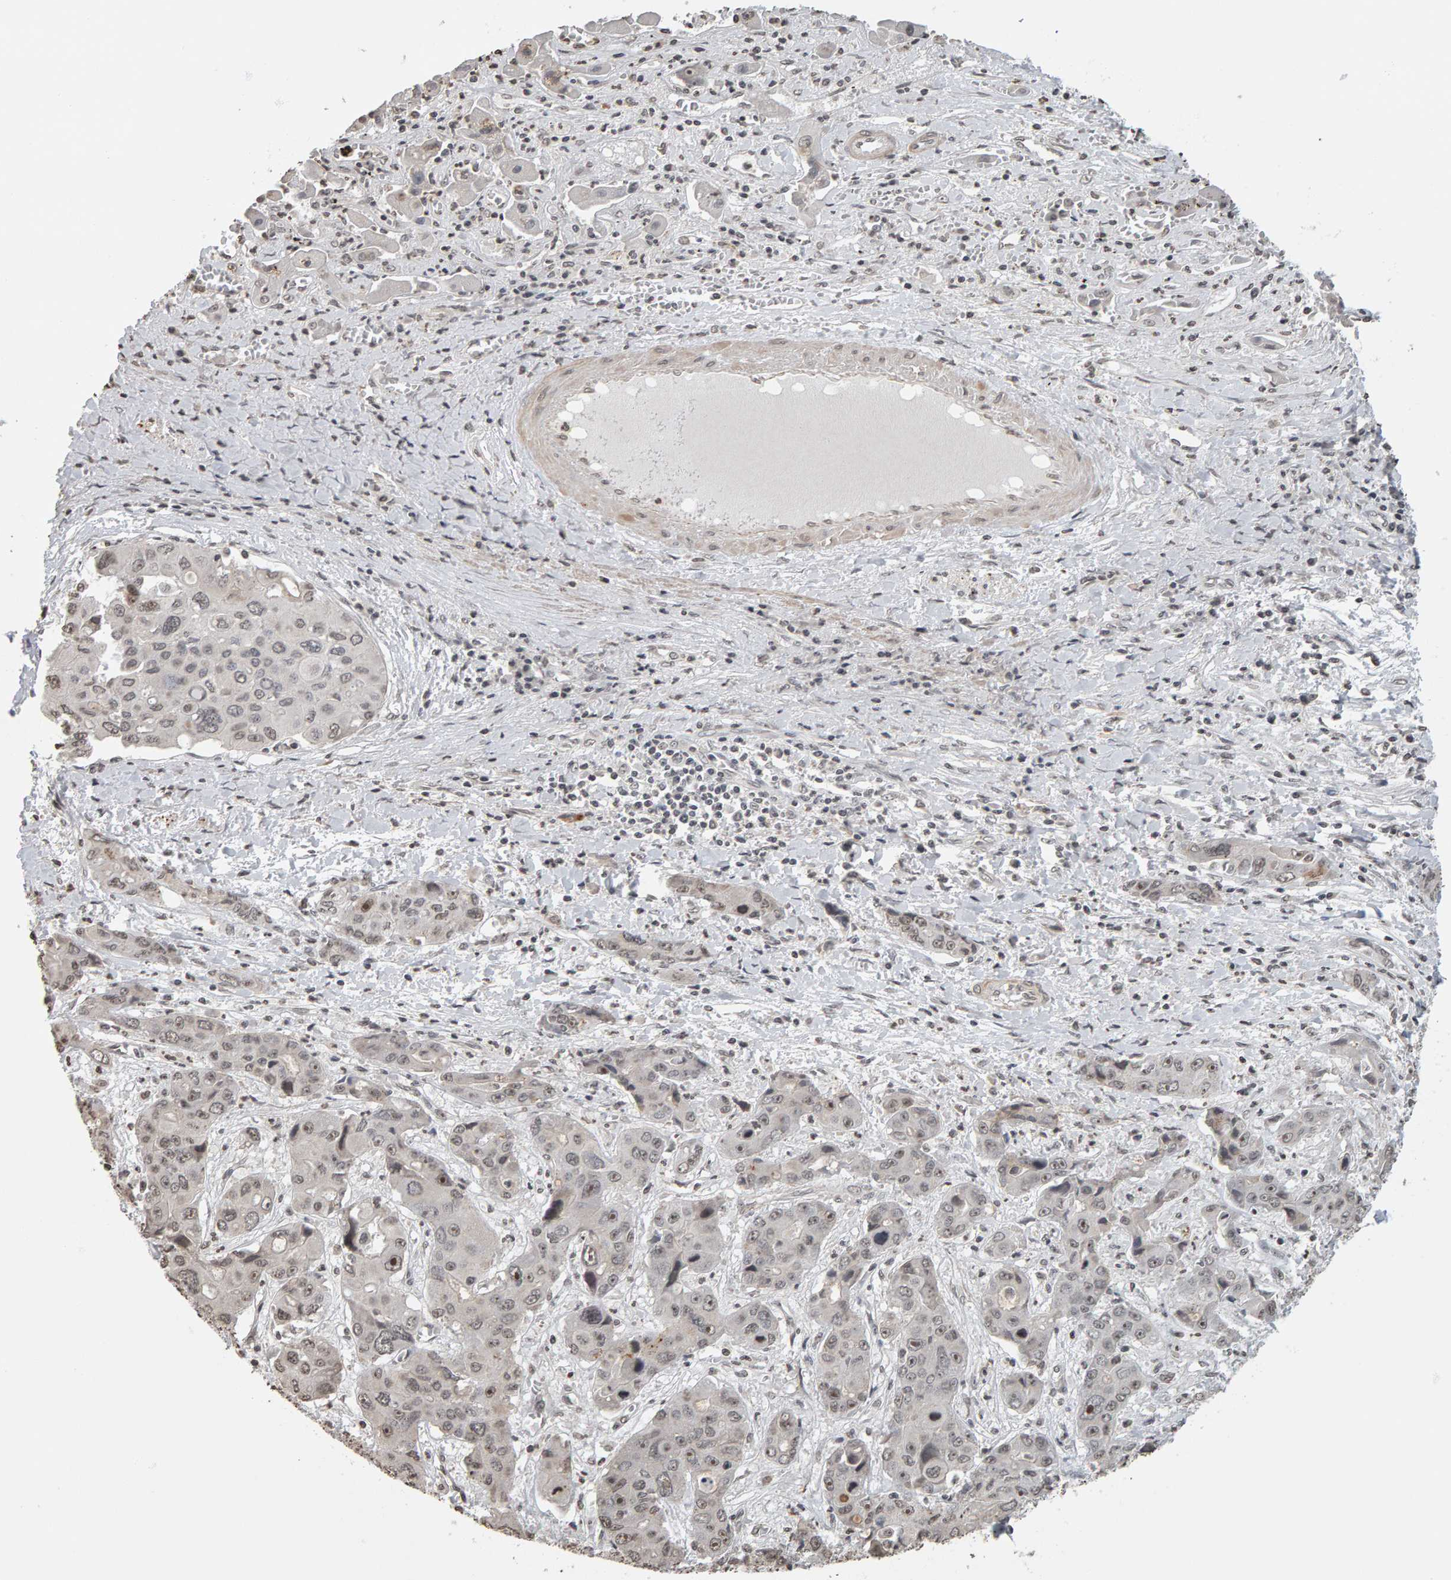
{"staining": {"intensity": "weak", "quantity": ">75%", "location": "nuclear"}, "tissue": "liver cancer", "cell_type": "Tumor cells", "image_type": "cancer", "snomed": [{"axis": "morphology", "description": "Cholangiocarcinoma"}, {"axis": "topography", "description": "Liver"}], "caption": "Liver cancer (cholangiocarcinoma) stained for a protein (brown) reveals weak nuclear positive expression in approximately >75% of tumor cells.", "gene": "AFF4", "patient": {"sex": "male", "age": 67}}